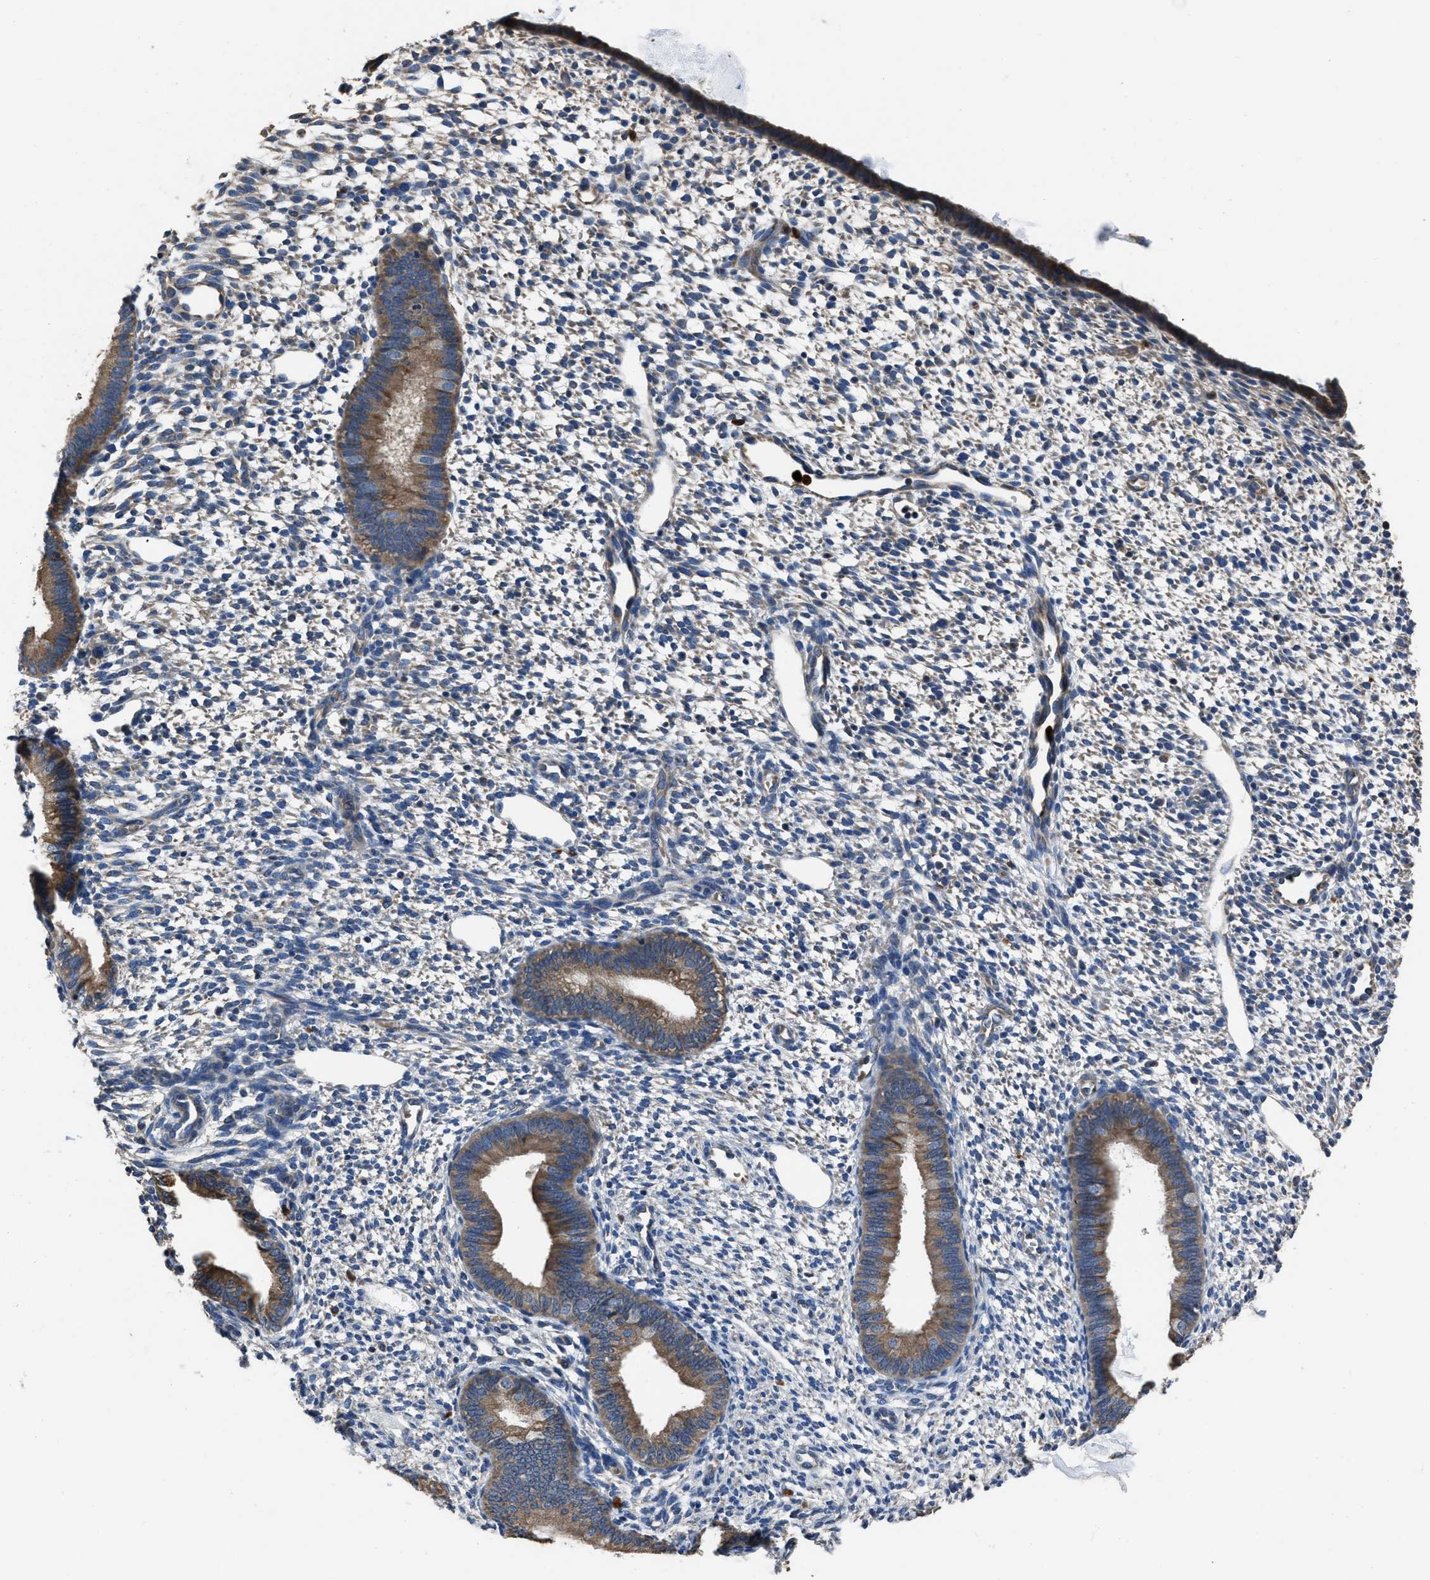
{"staining": {"intensity": "negative", "quantity": "none", "location": "none"}, "tissue": "endometrium", "cell_type": "Cells in endometrial stroma", "image_type": "normal", "snomed": [{"axis": "morphology", "description": "Normal tissue, NOS"}, {"axis": "topography", "description": "Endometrium"}], "caption": "Cells in endometrial stroma show no significant positivity in benign endometrium.", "gene": "ANGPT1", "patient": {"sex": "female", "age": 46}}